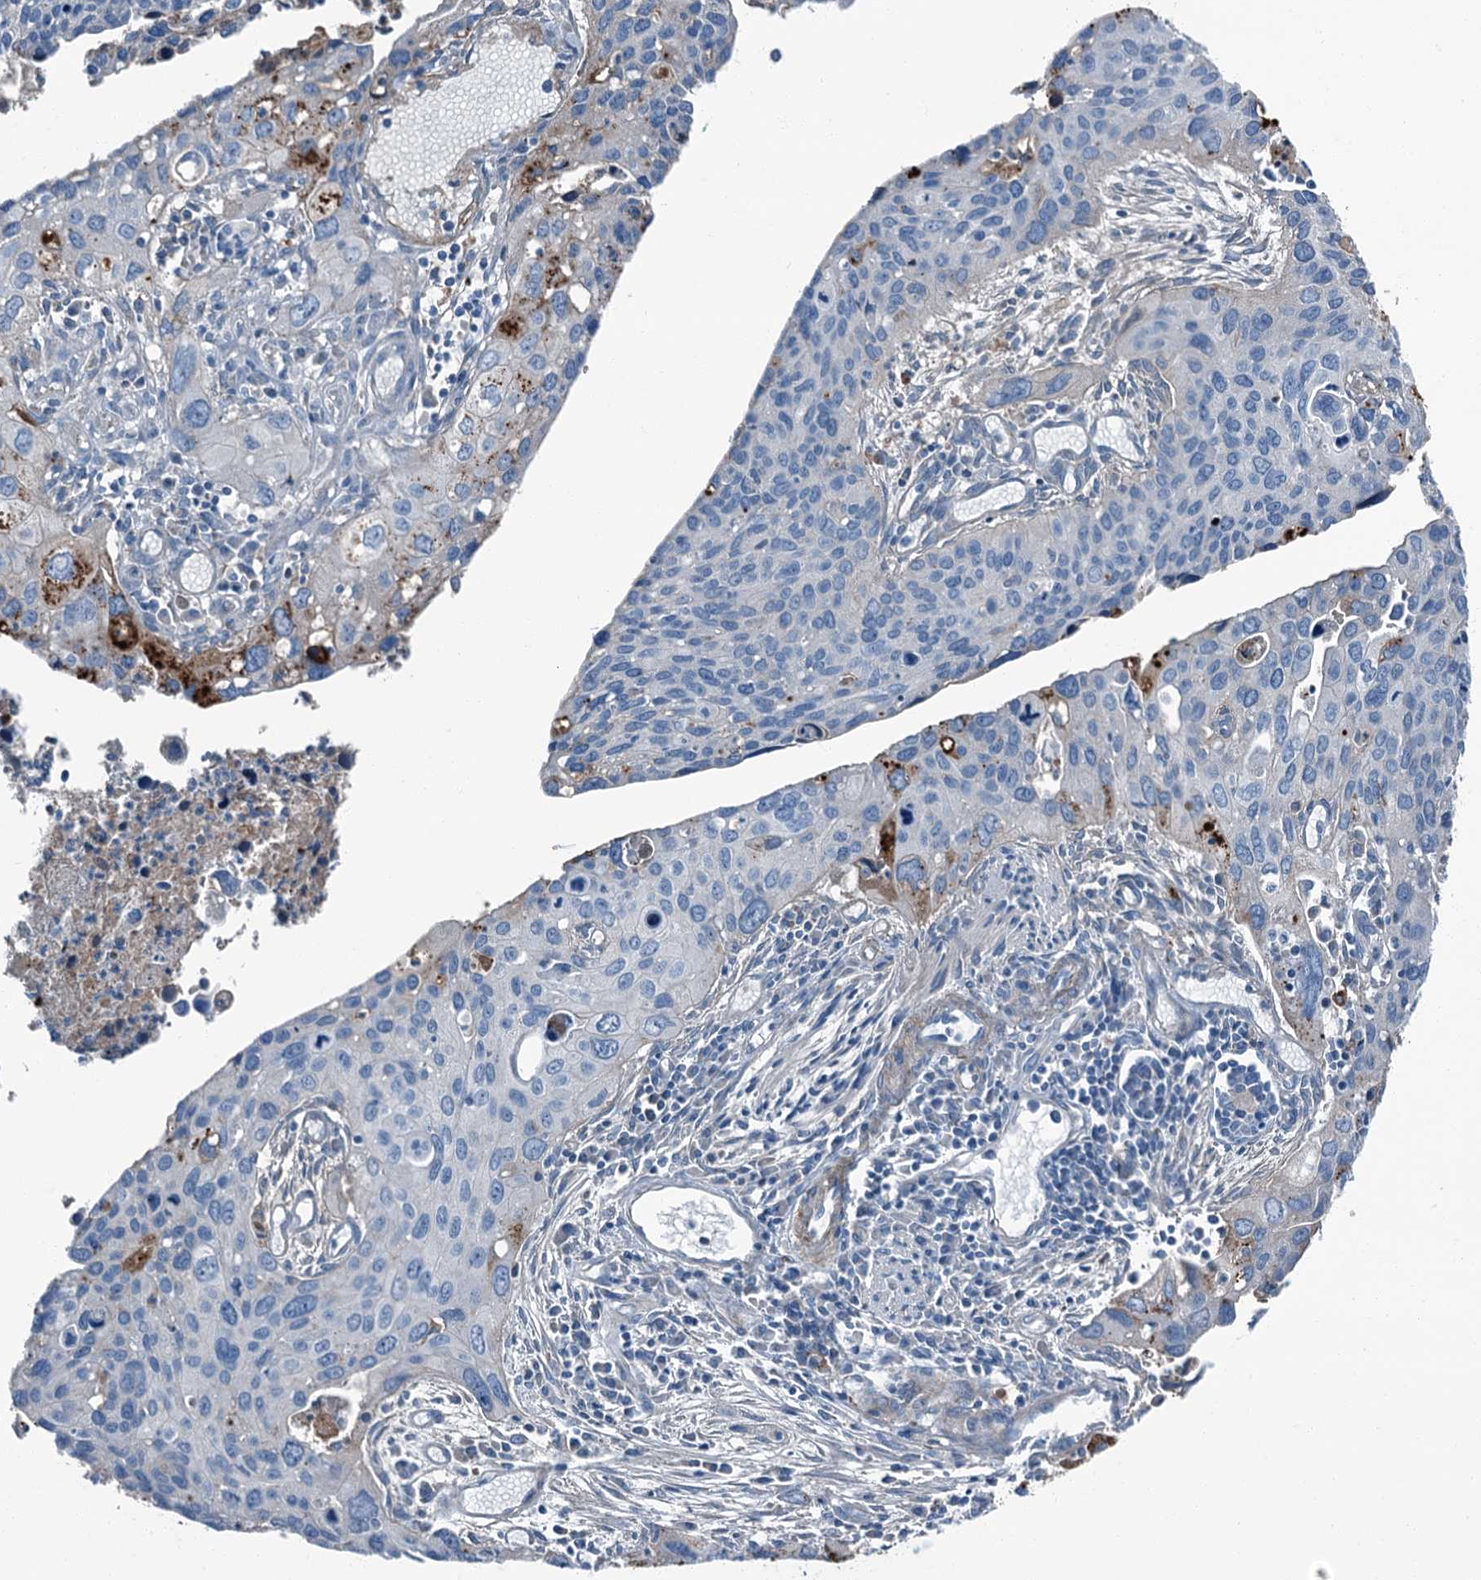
{"staining": {"intensity": "negative", "quantity": "none", "location": "none"}, "tissue": "cervical cancer", "cell_type": "Tumor cells", "image_type": "cancer", "snomed": [{"axis": "morphology", "description": "Squamous cell carcinoma, NOS"}, {"axis": "topography", "description": "Cervix"}], "caption": "Immunohistochemistry of cervical squamous cell carcinoma reveals no expression in tumor cells.", "gene": "AXL", "patient": {"sex": "female", "age": 55}}